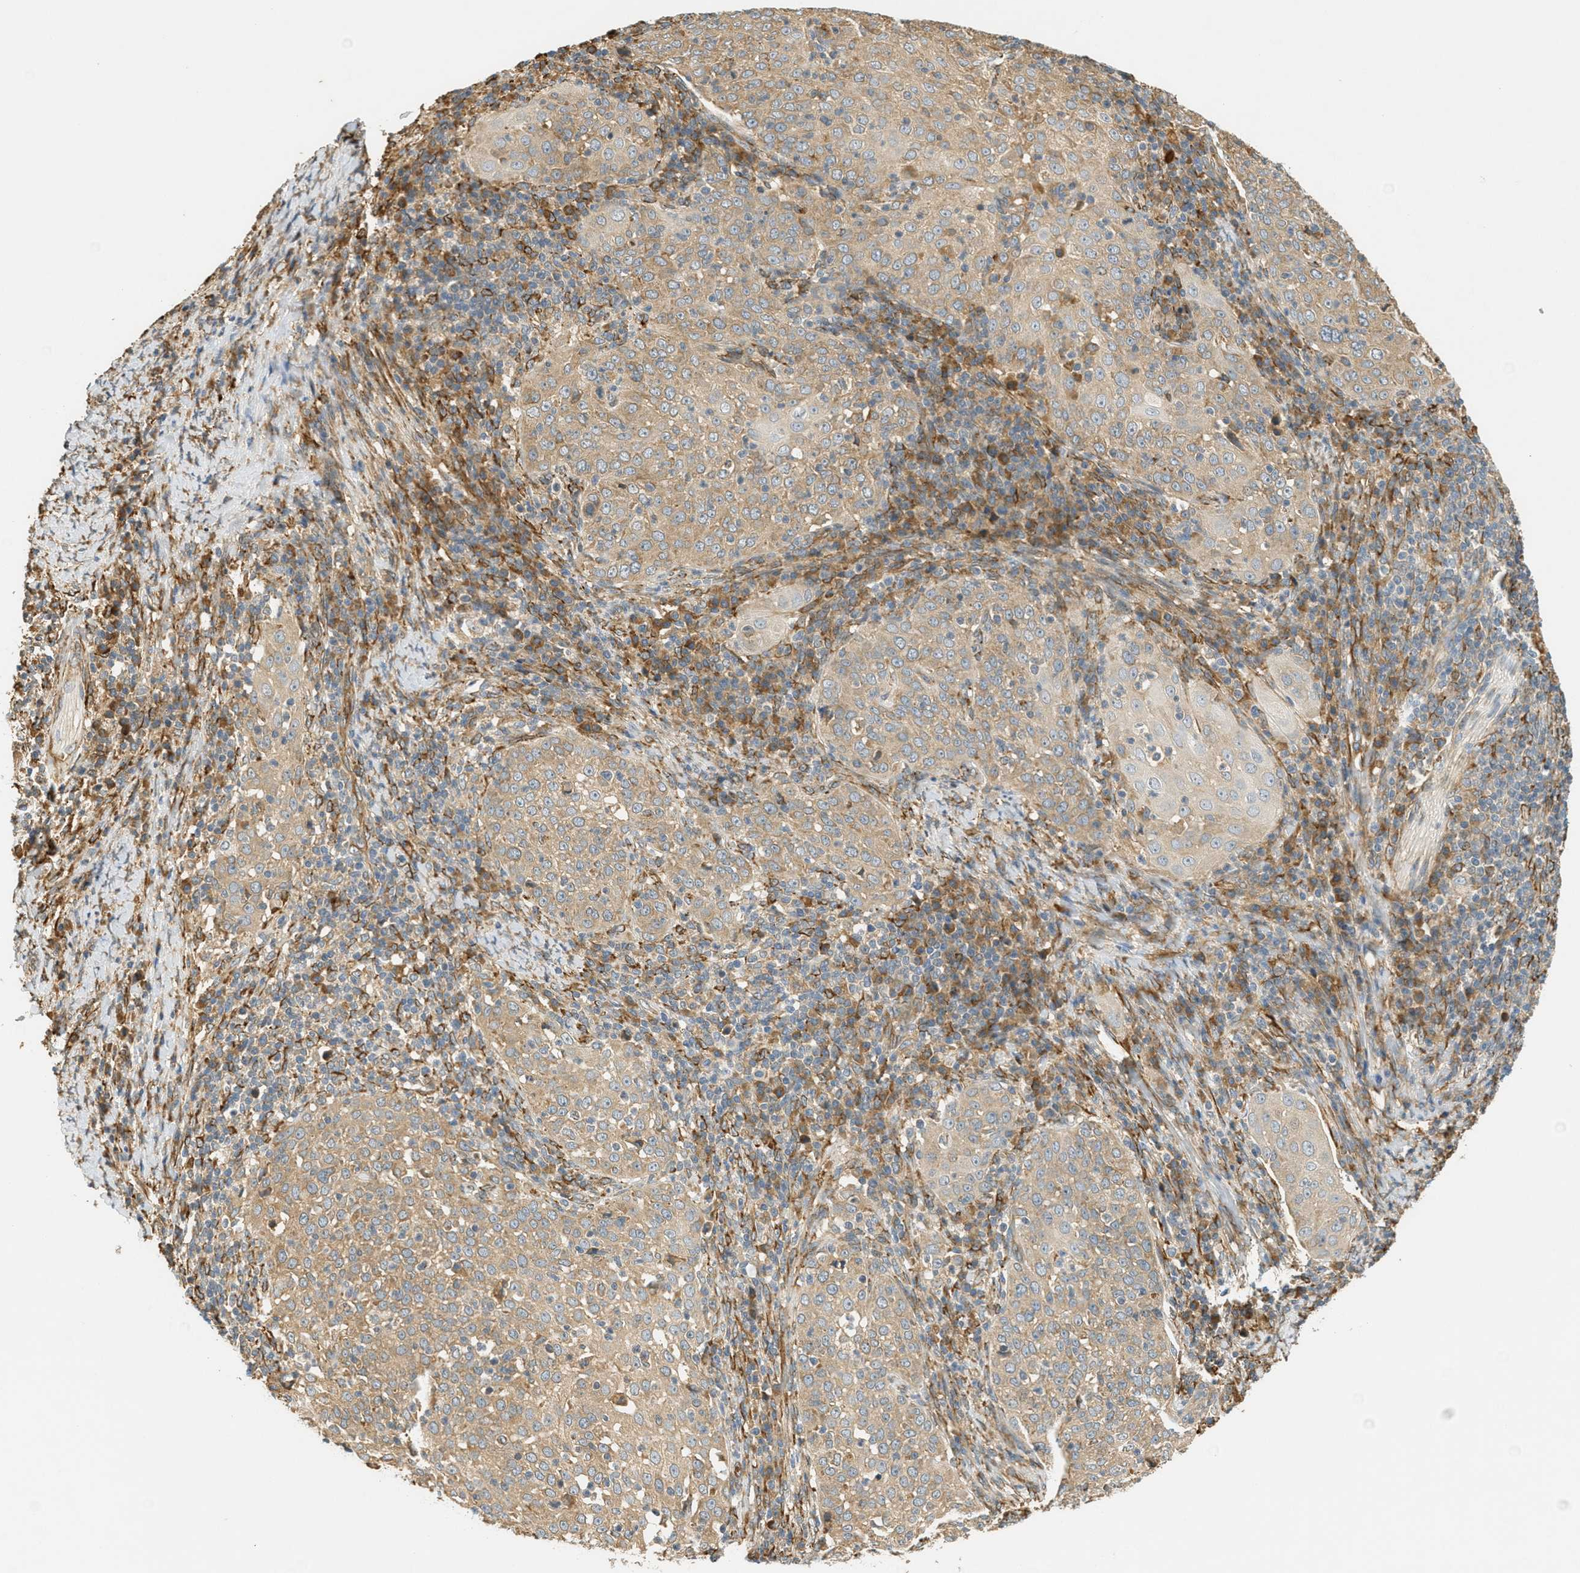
{"staining": {"intensity": "weak", "quantity": ">75%", "location": "cytoplasmic/membranous"}, "tissue": "cervical cancer", "cell_type": "Tumor cells", "image_type": "cancer", "snomed": [{"axis": "morphology", "description": "Squamous cell carcinoma, NOS"}, {"axis": "topography", "description": "Cervix"}], "caption": "Protein staining of squamous cell carcinoma (cervical) tissue reveals weak cytoplasmic/membranous expression in approximately >75% of tumor cells.", "gene": "PDK1", "patient": {"sex": "female", "age": 51}}